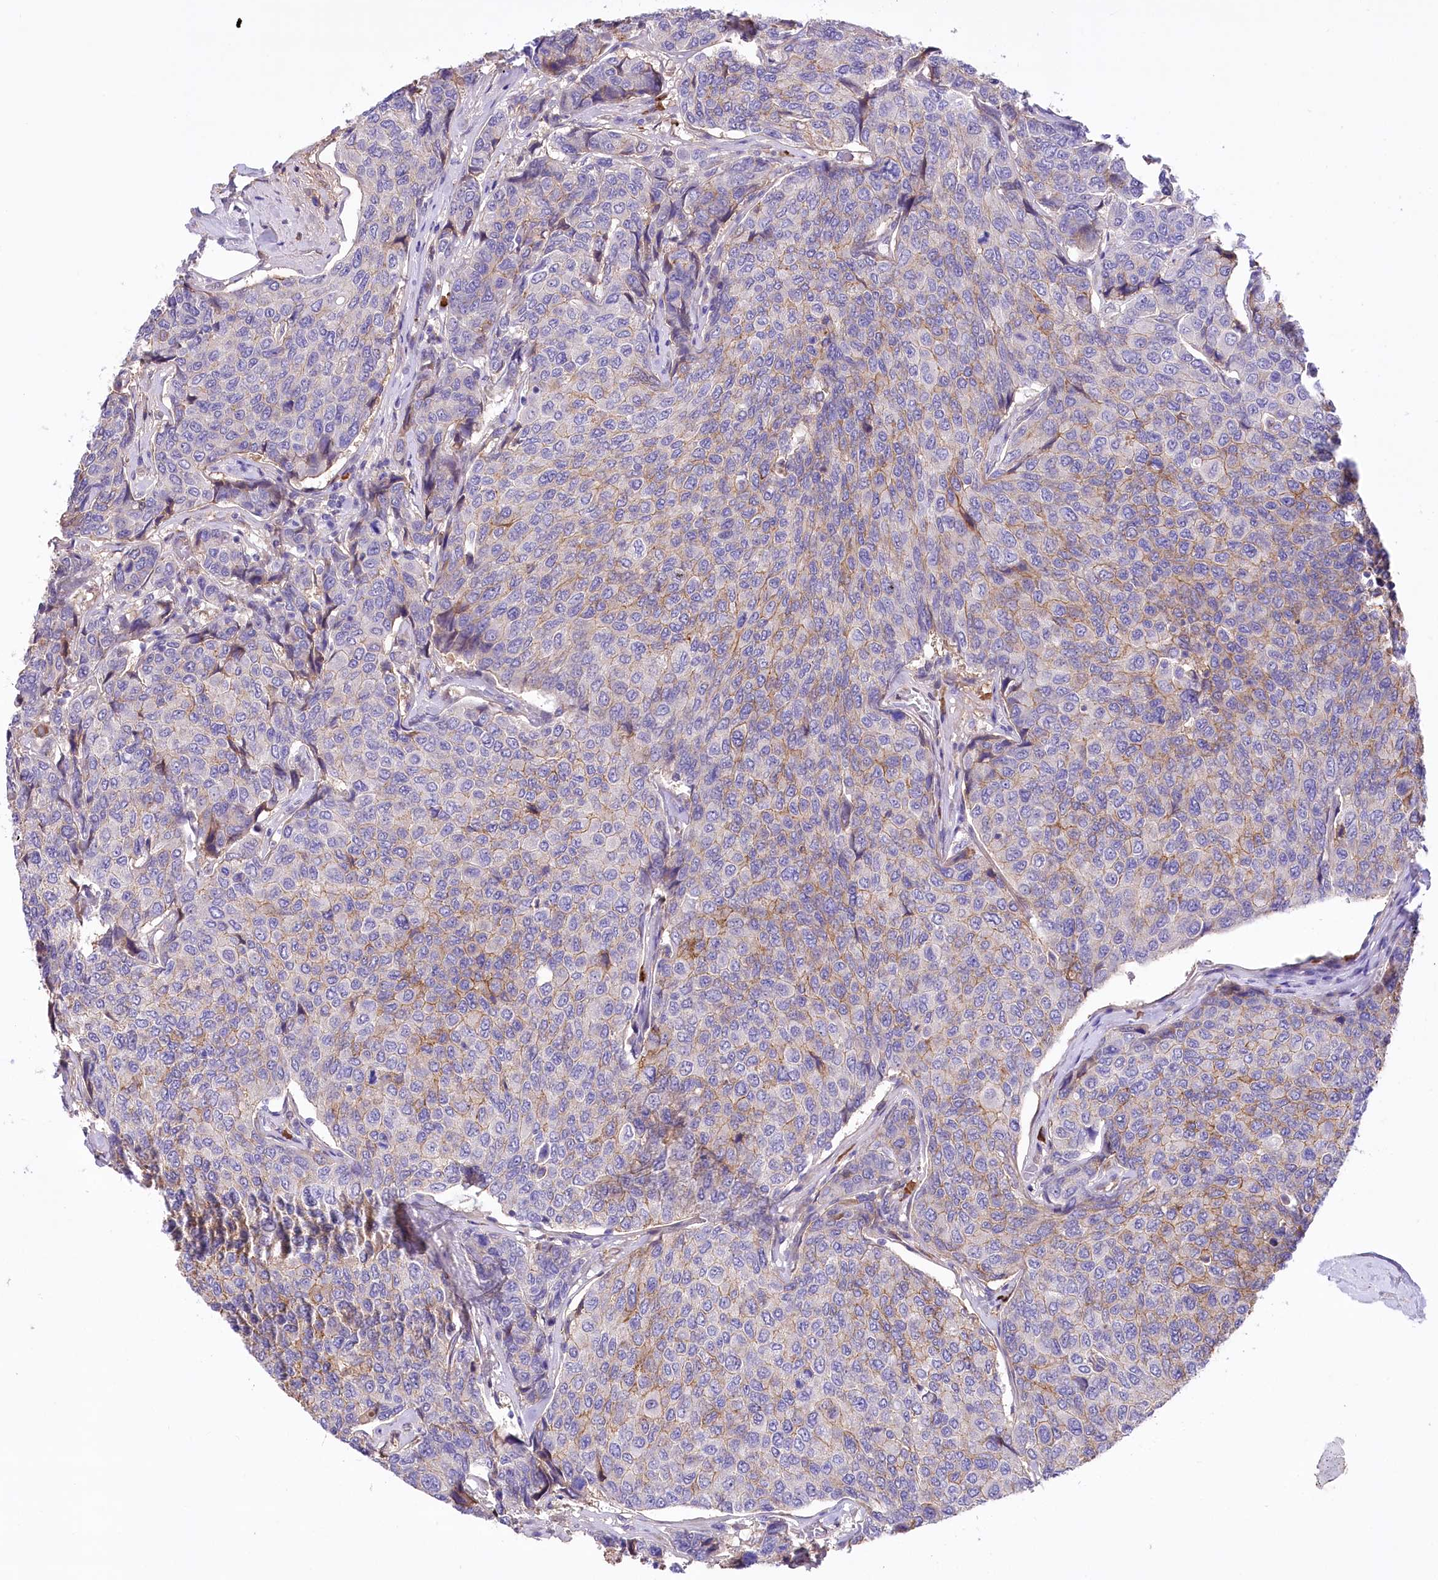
{"staining": {"intensity": "moderate", "quantity": "<25%", "location": "cytoplasmic/membranous"}, "tissue": "breast cancer", "cell_type": "Tumor cells", "image_type": "cancer", "snomed": [{"axis": "morphology", "description": "Duct carcinoma"}, {"axis": "topography", "description": "Breast"}], "caption": "Tumor cells reveal low levels of moderate cytoplasmic/membranous expression in approximately <25% of cells in breast cancer.", "gene": "CEP164", "patient": {"sex": "female", "age": 55}}